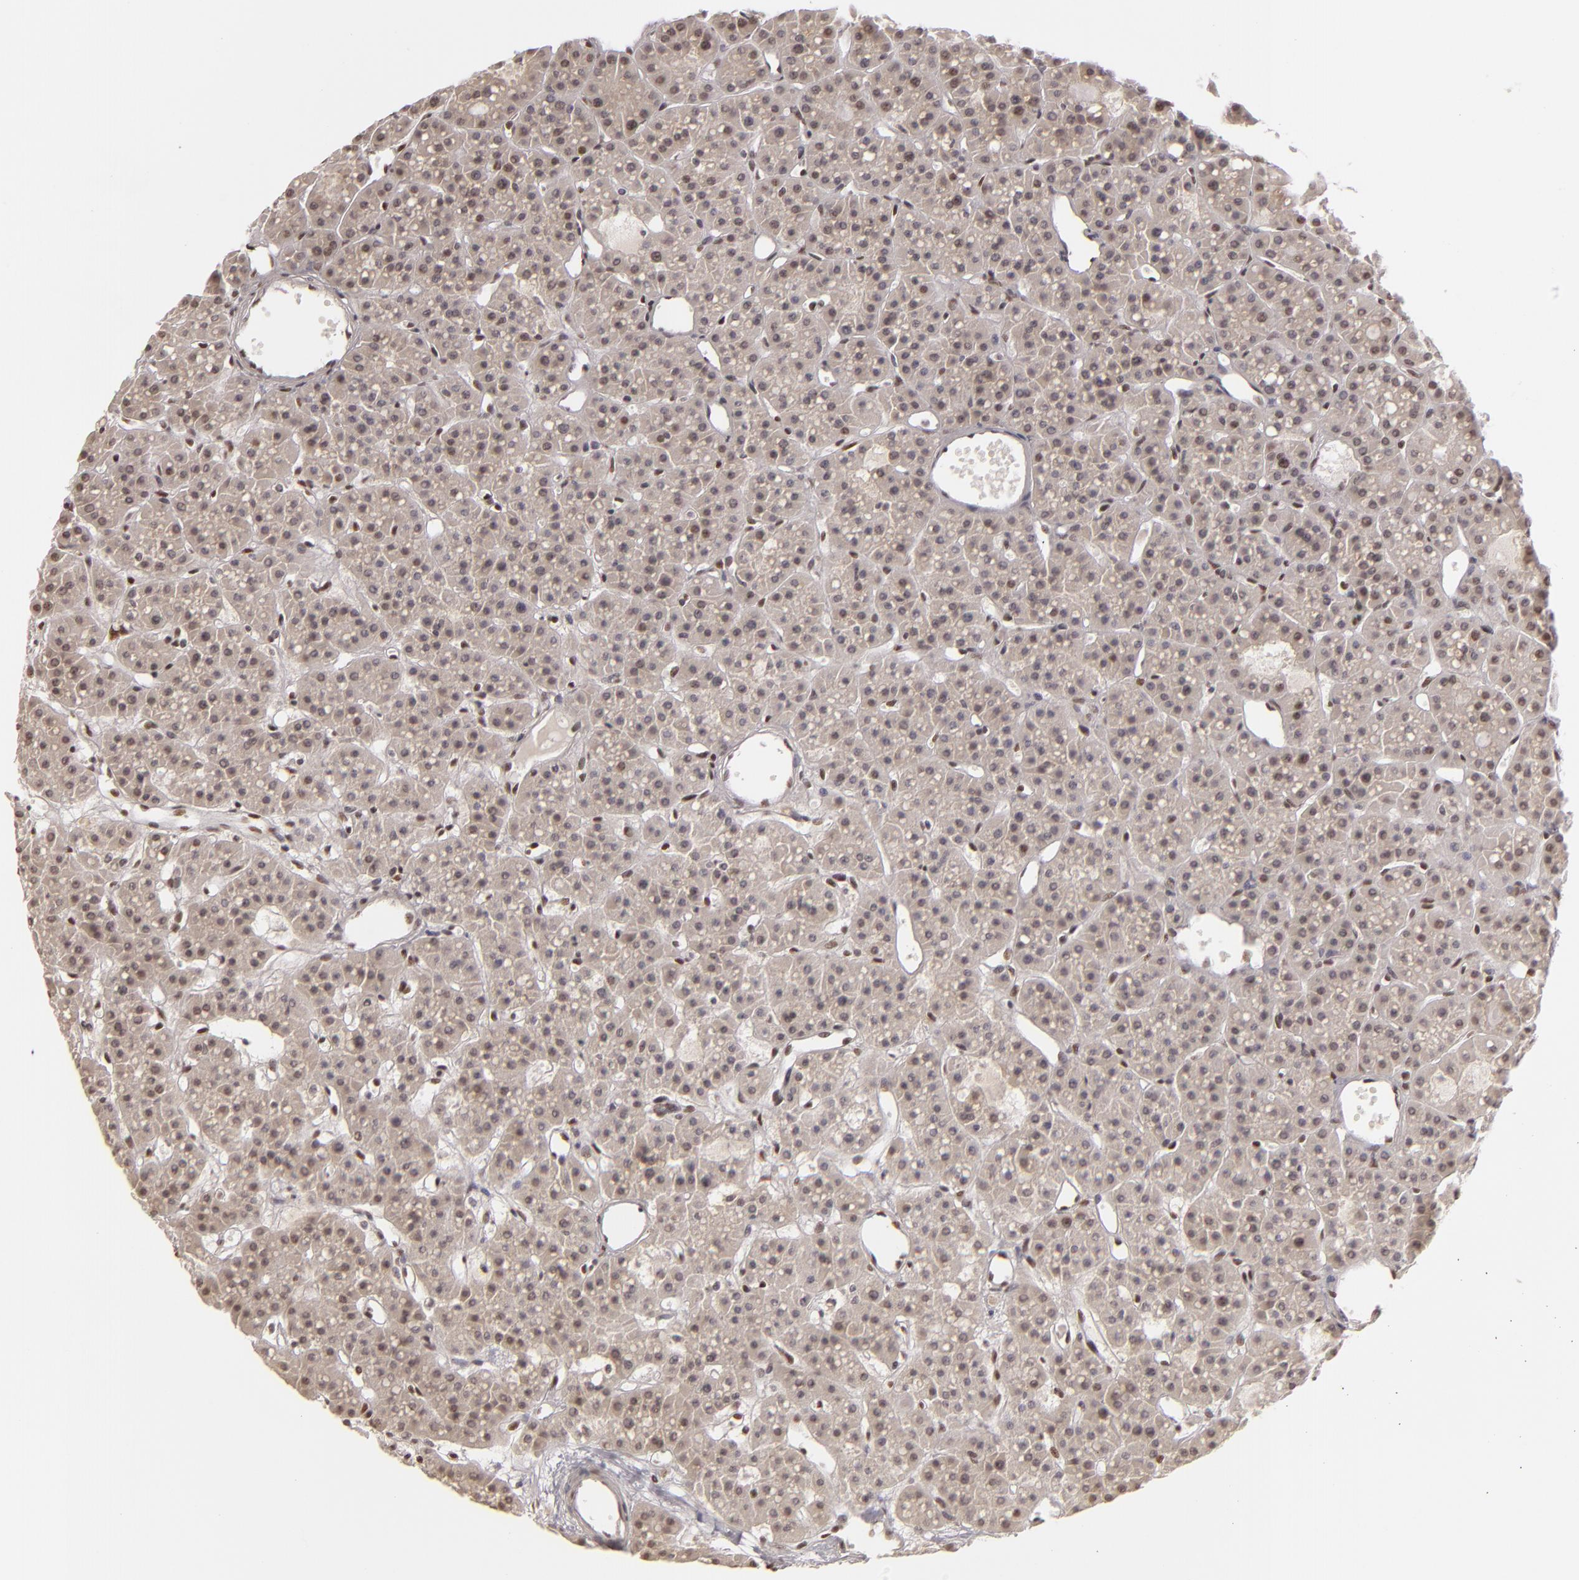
{"staining": {"intensity": "weak", "quantity": "<25%", "location": "nuclear"}, "tissue": "parathyroid gland", "cell_type": "Glandular cells", "image_type": "normal", "snomed": [{"axis": "morphology", "description": "Normal tissue, NOS"}, {"axis": "topography", "description": "Parathyroid gland"}], "caption": "Glandular cells show no significant expression in unremarkable parathyroid gland. Brightfield microscopy of immunohistochemistry (IHC) stained with DAB (3,3'-diaminobenzidine) (brown) and hematoxylin (blue), captured at high magnification.", "gene": "DAXX", "patient": {"sex": "female", "age": 76}}